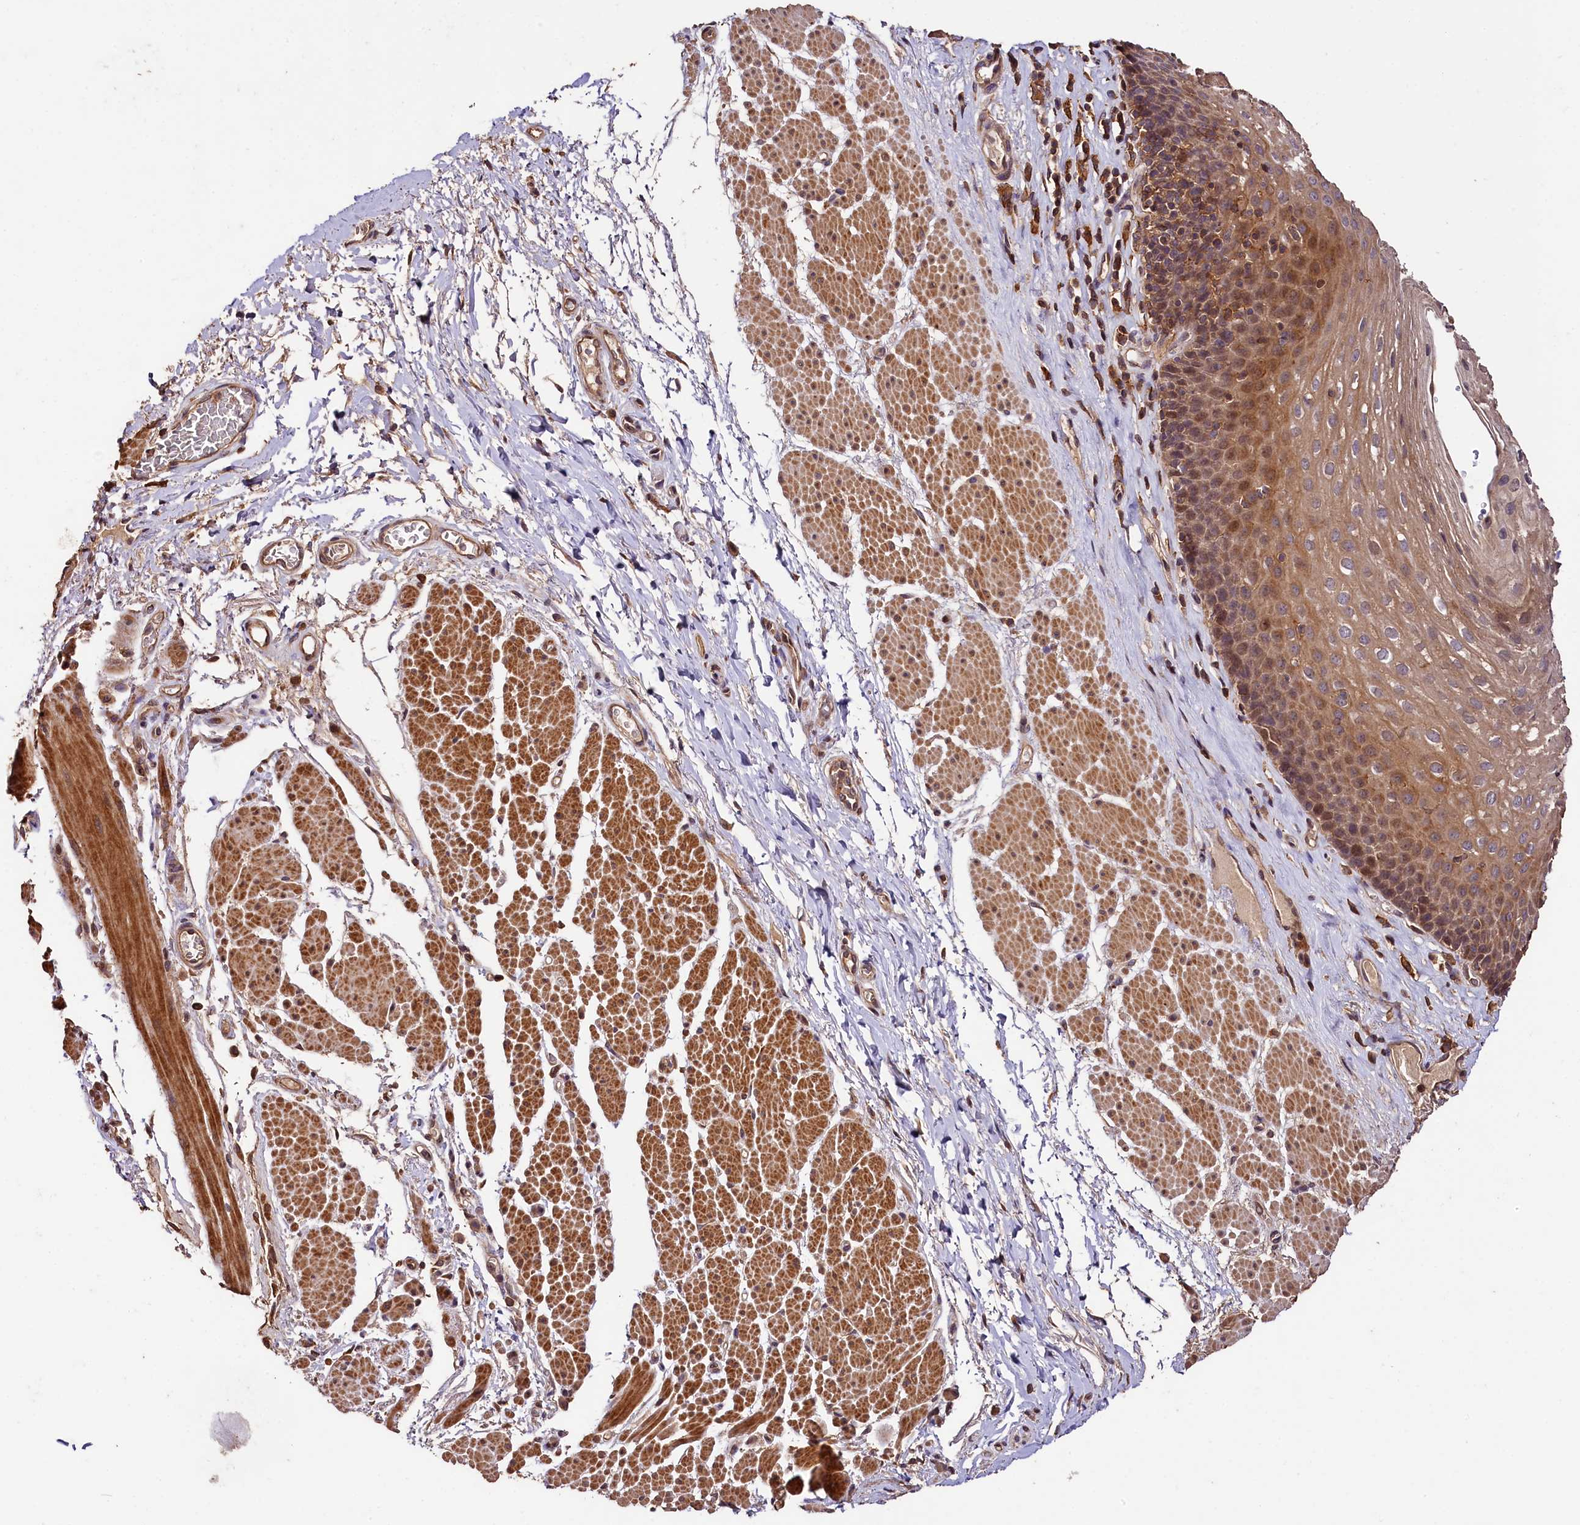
{"staining": {"intensity": "moderate", "quantity": "25%-75%", "location": "cytoplasmic/membranous,nuclear"}, "tissue": "esophagus", "cell_type": "Squamous epithelial cells", "image_type": "normal", "snomed": [{"axis": "morphology", "description": "Normal tissue, NOS"}, {"axis": "topography", "description": "Esophagus"}], "caption": "Protein staining of normal esophagus exhibits moderate cytoplasmic/membranous,nuclear expression in about 25%-75% of squamous epithelial cells.", "gene": "KPTN", "patient": {"sex": "female", "age": 66}}